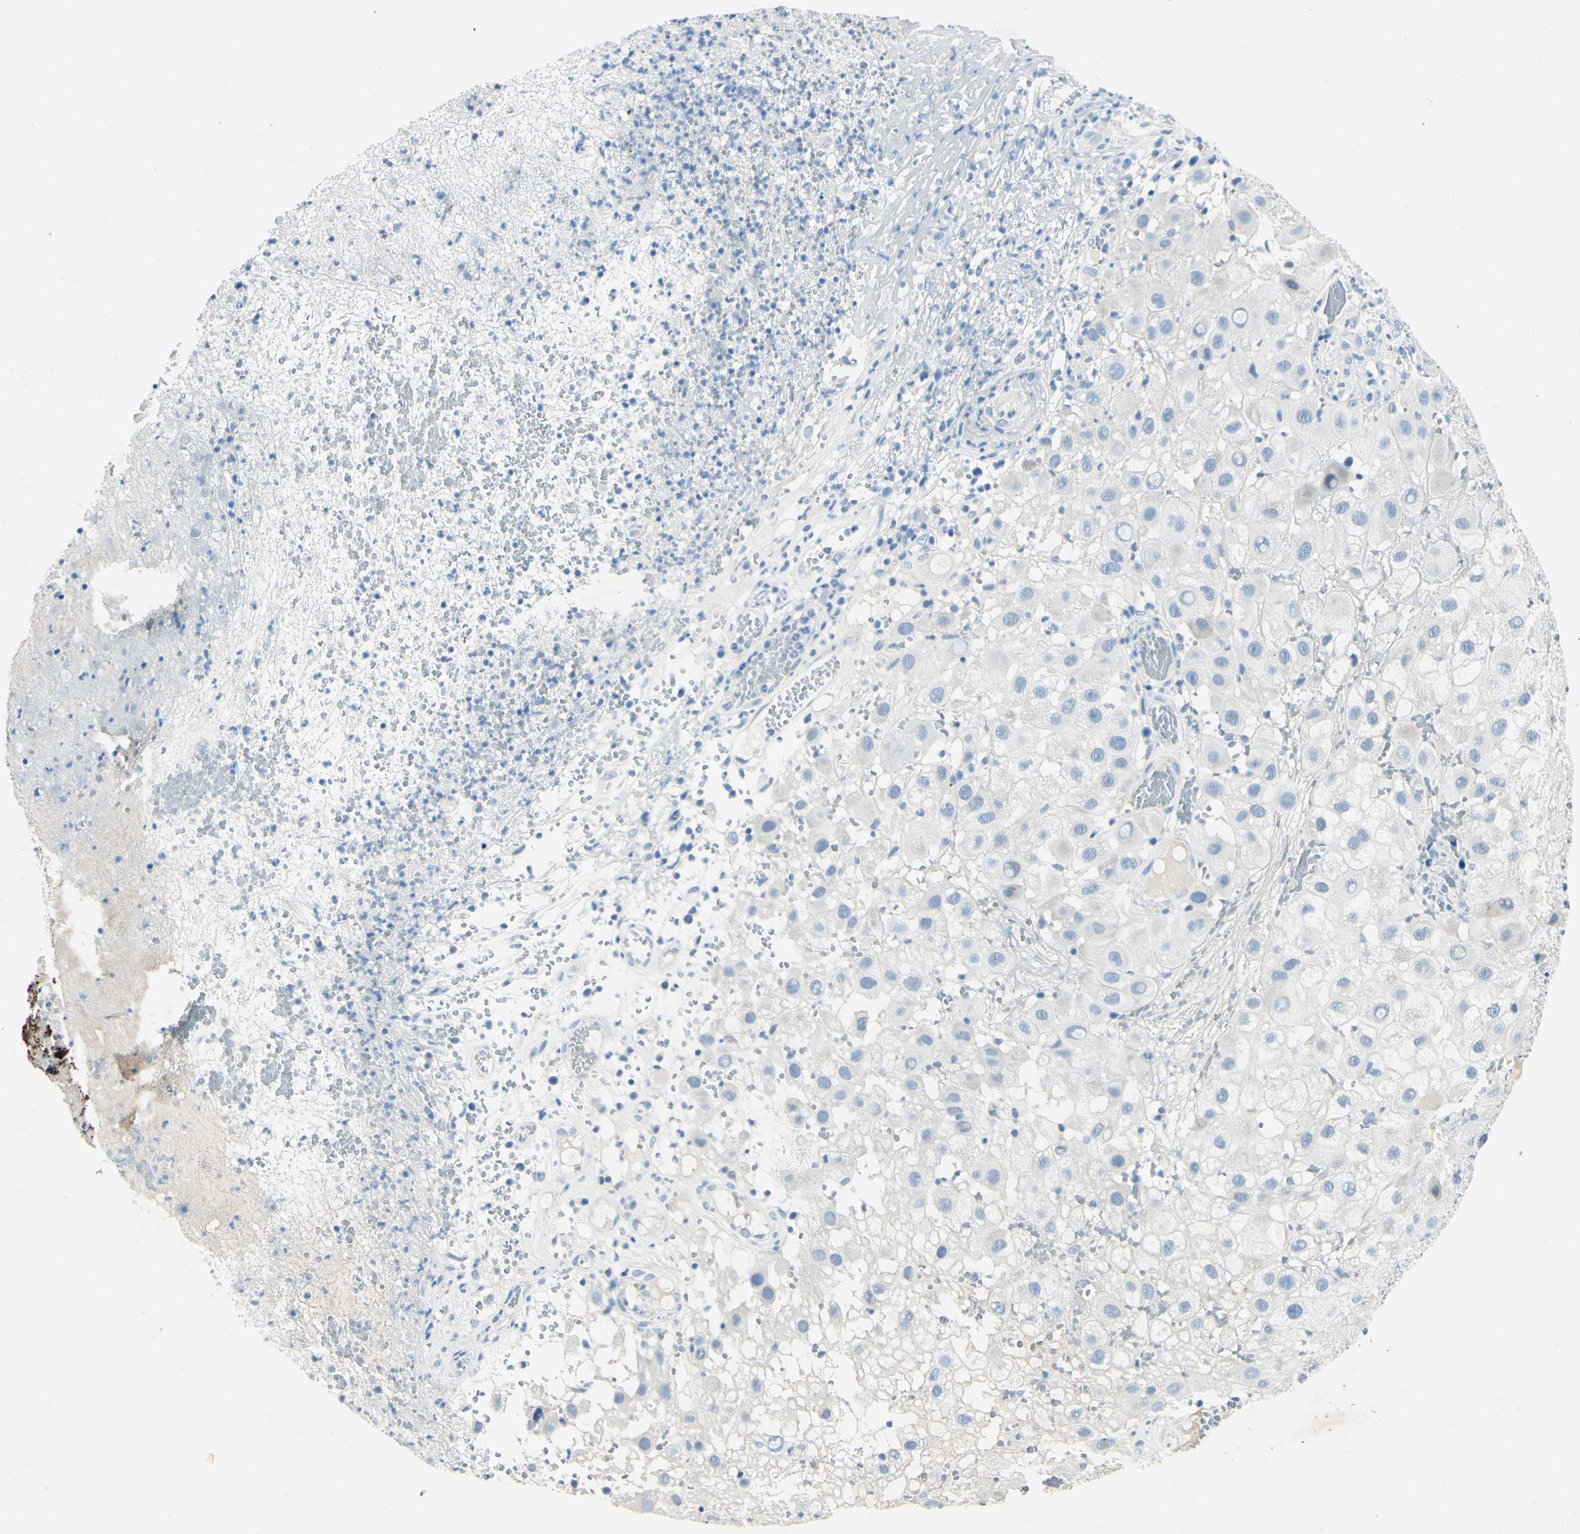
{"staining": {"intensity": "negative", "quantity": "none", "location": "none"}, "tissue": "melanoma", "cell_type": "Tumor cells", "image_type": "cancer", "snomed": [{"axis": "morphology", "description": "Malignant melanoma, NOS"}, {"axis": "topography", "description": "Skin"}], "caption": "DAB (3,3'-diaminobenzidine) immunohistochemical staining of human malignant melanoma reveals no significant staining in tumor cells.", "gene": "SNAP91", "patient": {"sex": "female", "age": 81}}